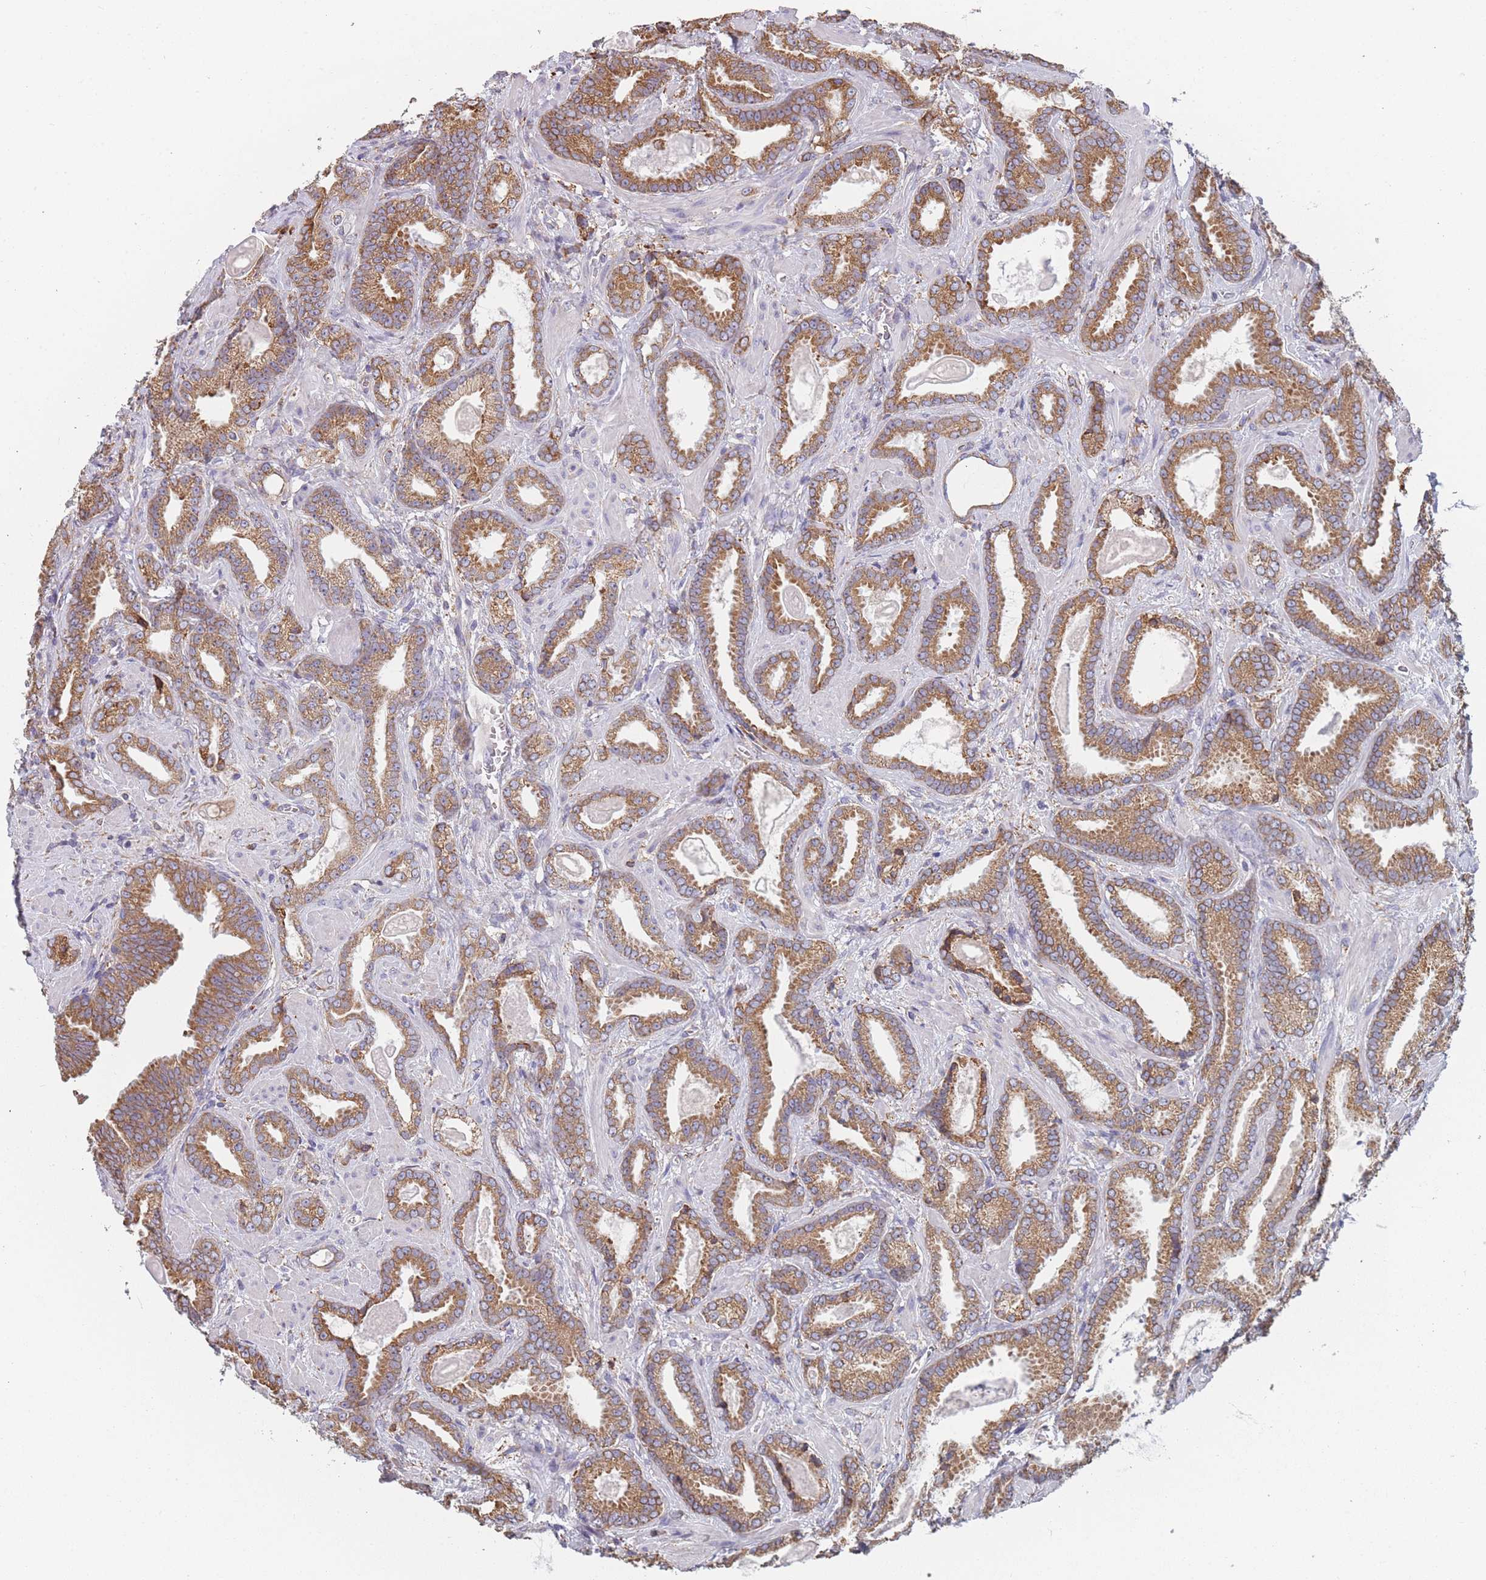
{"staining": {"intensity": "moderate", "quantity": ">75%", "location": "cytoplasmic/membranous"}, "tissue": "prostate cancer", "cell_type": "Tumor cells", "image_type": "cancer", "snomed": [{"axis": "morphology", "description": "Adenocarcinoma, Low grade"}, {"axis": "topography", "description": "Prostate"}], "caption": "Protein expression analysis of human prostate cancer reveals moderate cytoplasmic/membranous positivity in approximately >75% of tumor cells.", "gene": "OR7C2", "patient": {"sex": "male", "age": 62}}